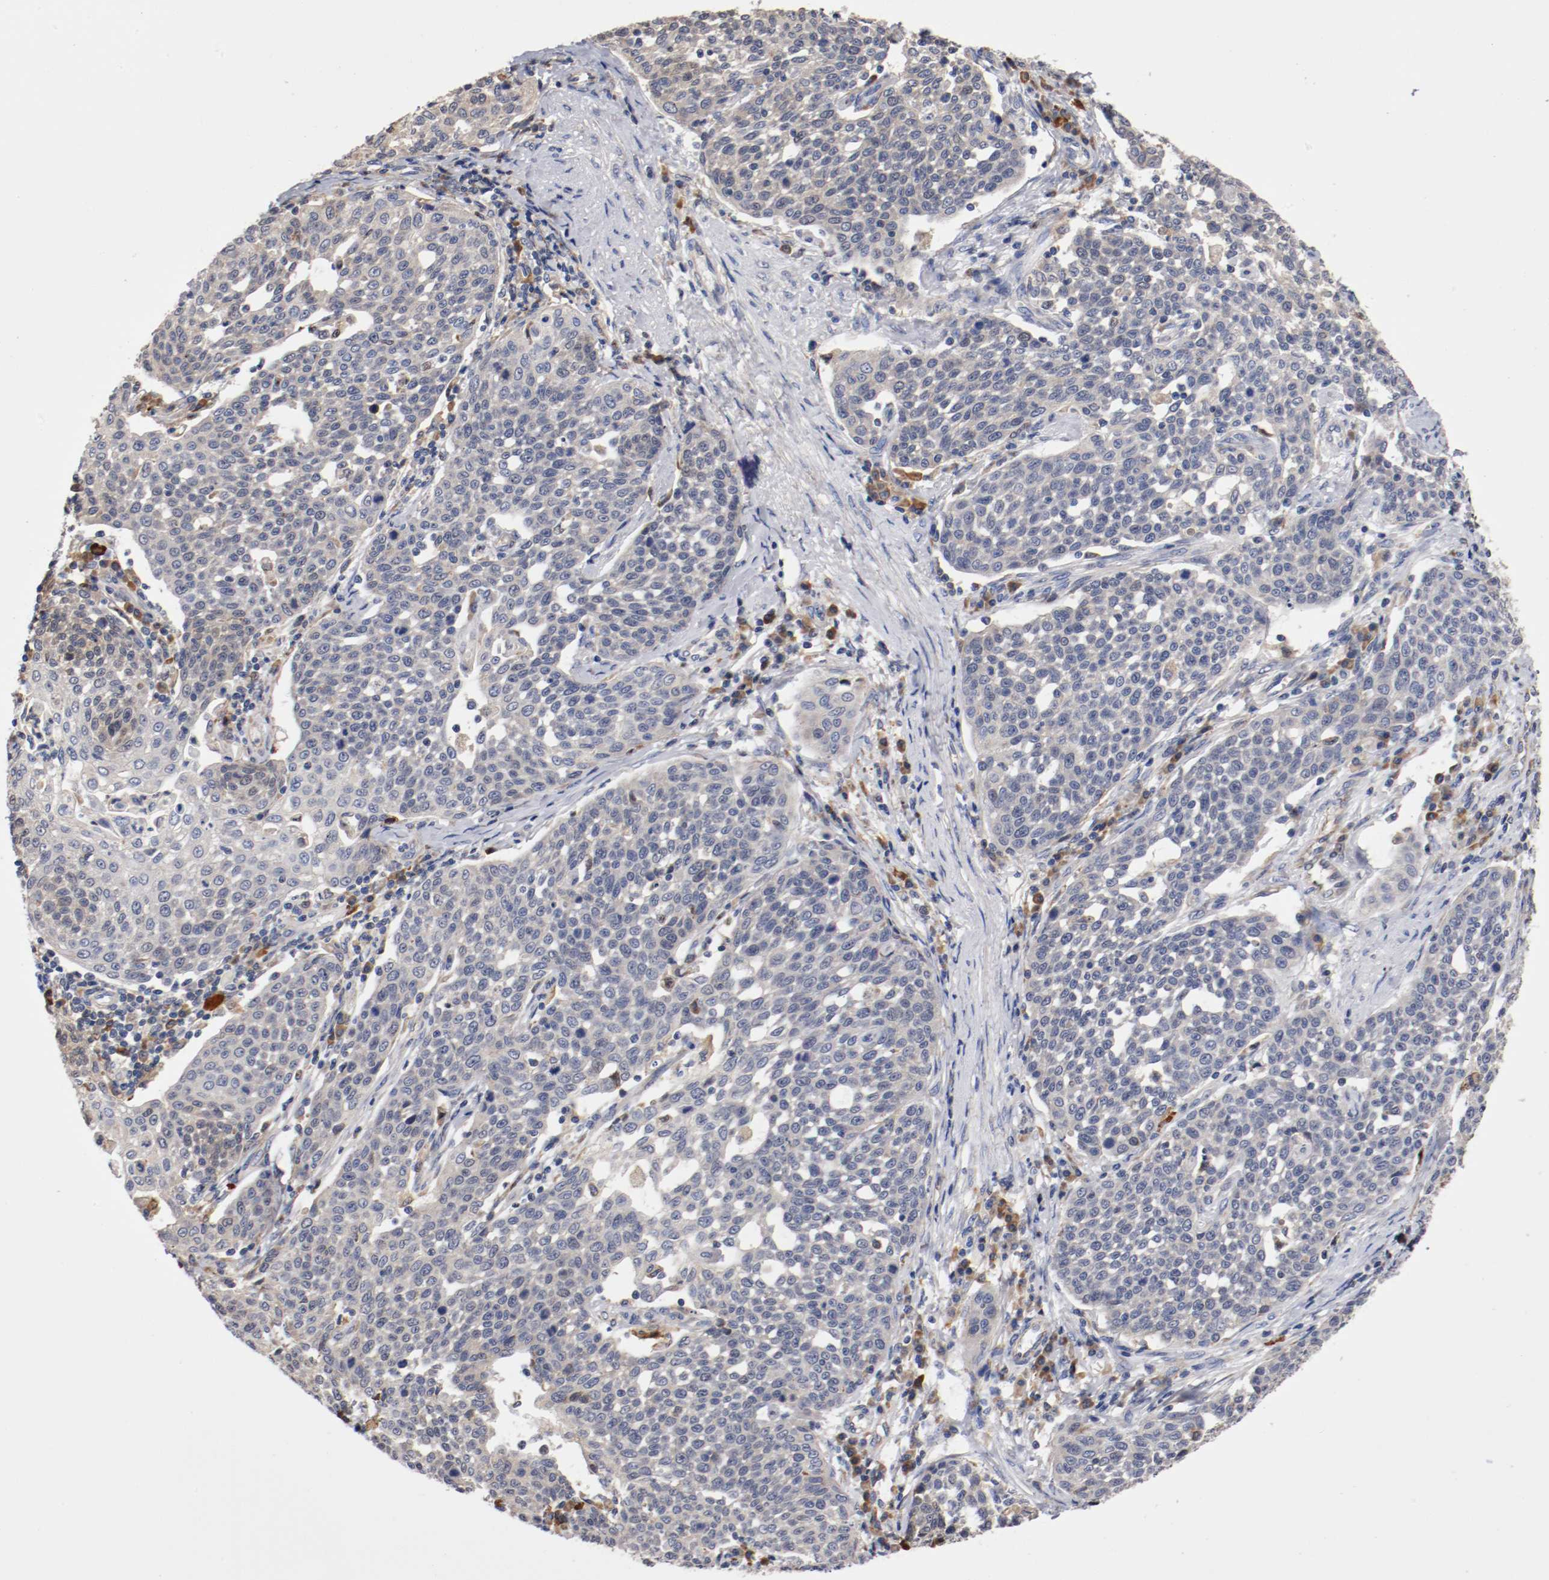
{"staining": {"intensity": "negative", "quantity": "none", "location": "none"}, "tissue": "cervical cancer", "cell_type": "Tumor cells", "image_type": "cancer", "snomed": [{"axis": "morphology", "description": "Squamous cell carcinoma, NOS"}, {"axis": "topography", "description": "Cervix"}], "caption": "High magnification brightfield microscopy of cervical cancer (squamous cell carcinoma) stained with DAB (brown) and counterstained with hematoxylin (blue): tumor cells show no significant positivity.", "gene": "TNFSF13", "patient": {"sex": "female", "age": 34}}